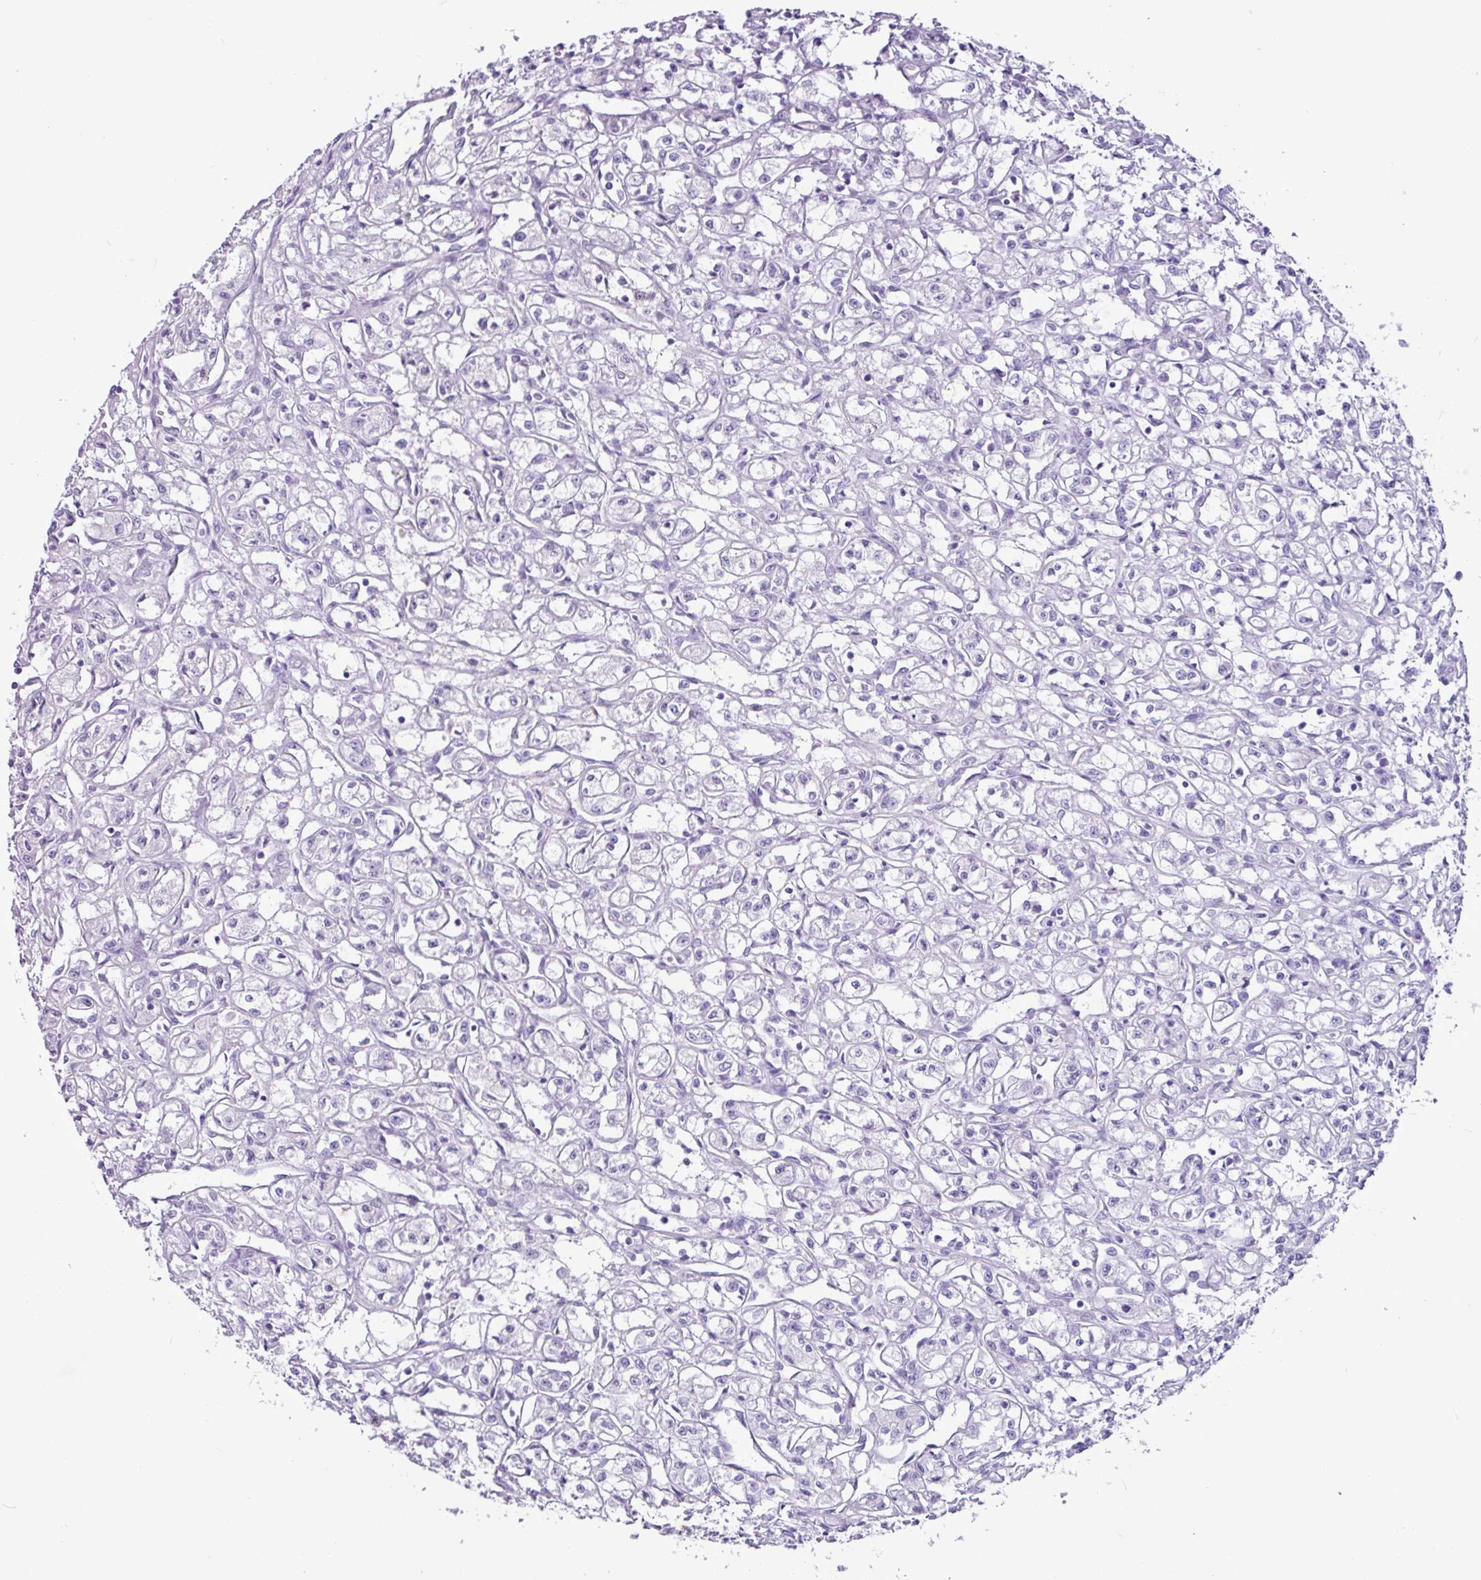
{"staining": {"intensity": "negative", "quantity": "none", "location": "none"}, "tissue": "renal cancer", "cell_type": "Tumor cells", "image_type": "cancer", "snomed": [{"axis": "morphology", "description": "Adenocarcinoma, NOS"}, {"axis": "topography", "description": "Kidney"}], "caption": "Protein analysis of renal cancer (adenocarcinoma) exhibits no significant staining in tumor cells. (Brightfield microscopy of DAB IHC at high magnification).", "gene": "CKMT2", "patient": {"sex": "male", "age": 56}}